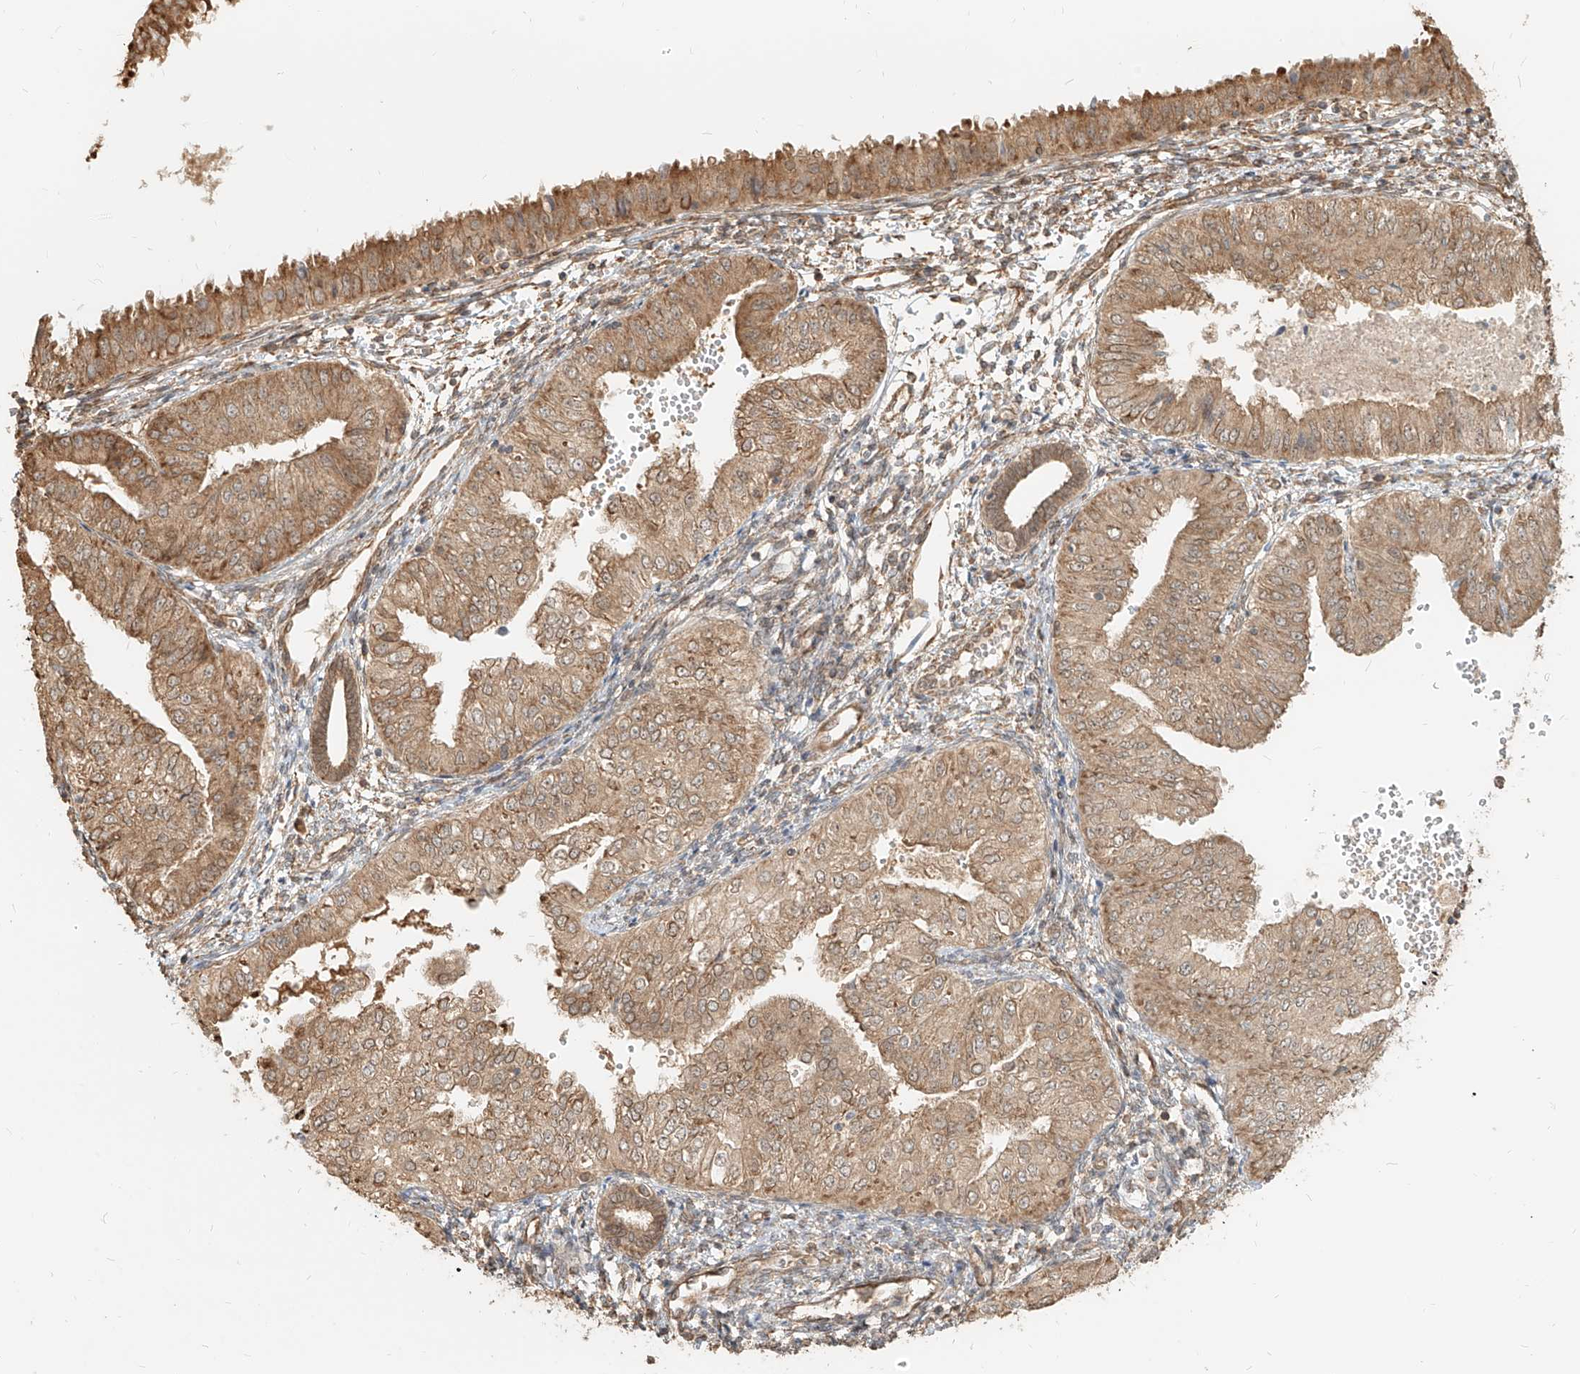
{"staining": {"intensity": "moderate", "quantity": ">75%", "location": "cytoplasmic/membranous"}, "tissue": "endometrial cancer", "cell_type": "Tumor cells", "image_type": "cancer", "snomed": [{"axis": "morphology", "description": "Normal tissue, NOS"}, {"axis": "morphology", "description": "Adenocarcinoma, NOS"}, {"axis": "topography", "description": "Endometrium"}], "caption": "Immunohistochemical staining of human endometrial cancer (adenocarcinoma) displays medium levels of moderate cytoplasmic/membranous protein expression in about >75% of tumor cells.", "gene": "UBE2K", "patient": {"sex": "female", "age": 53}}